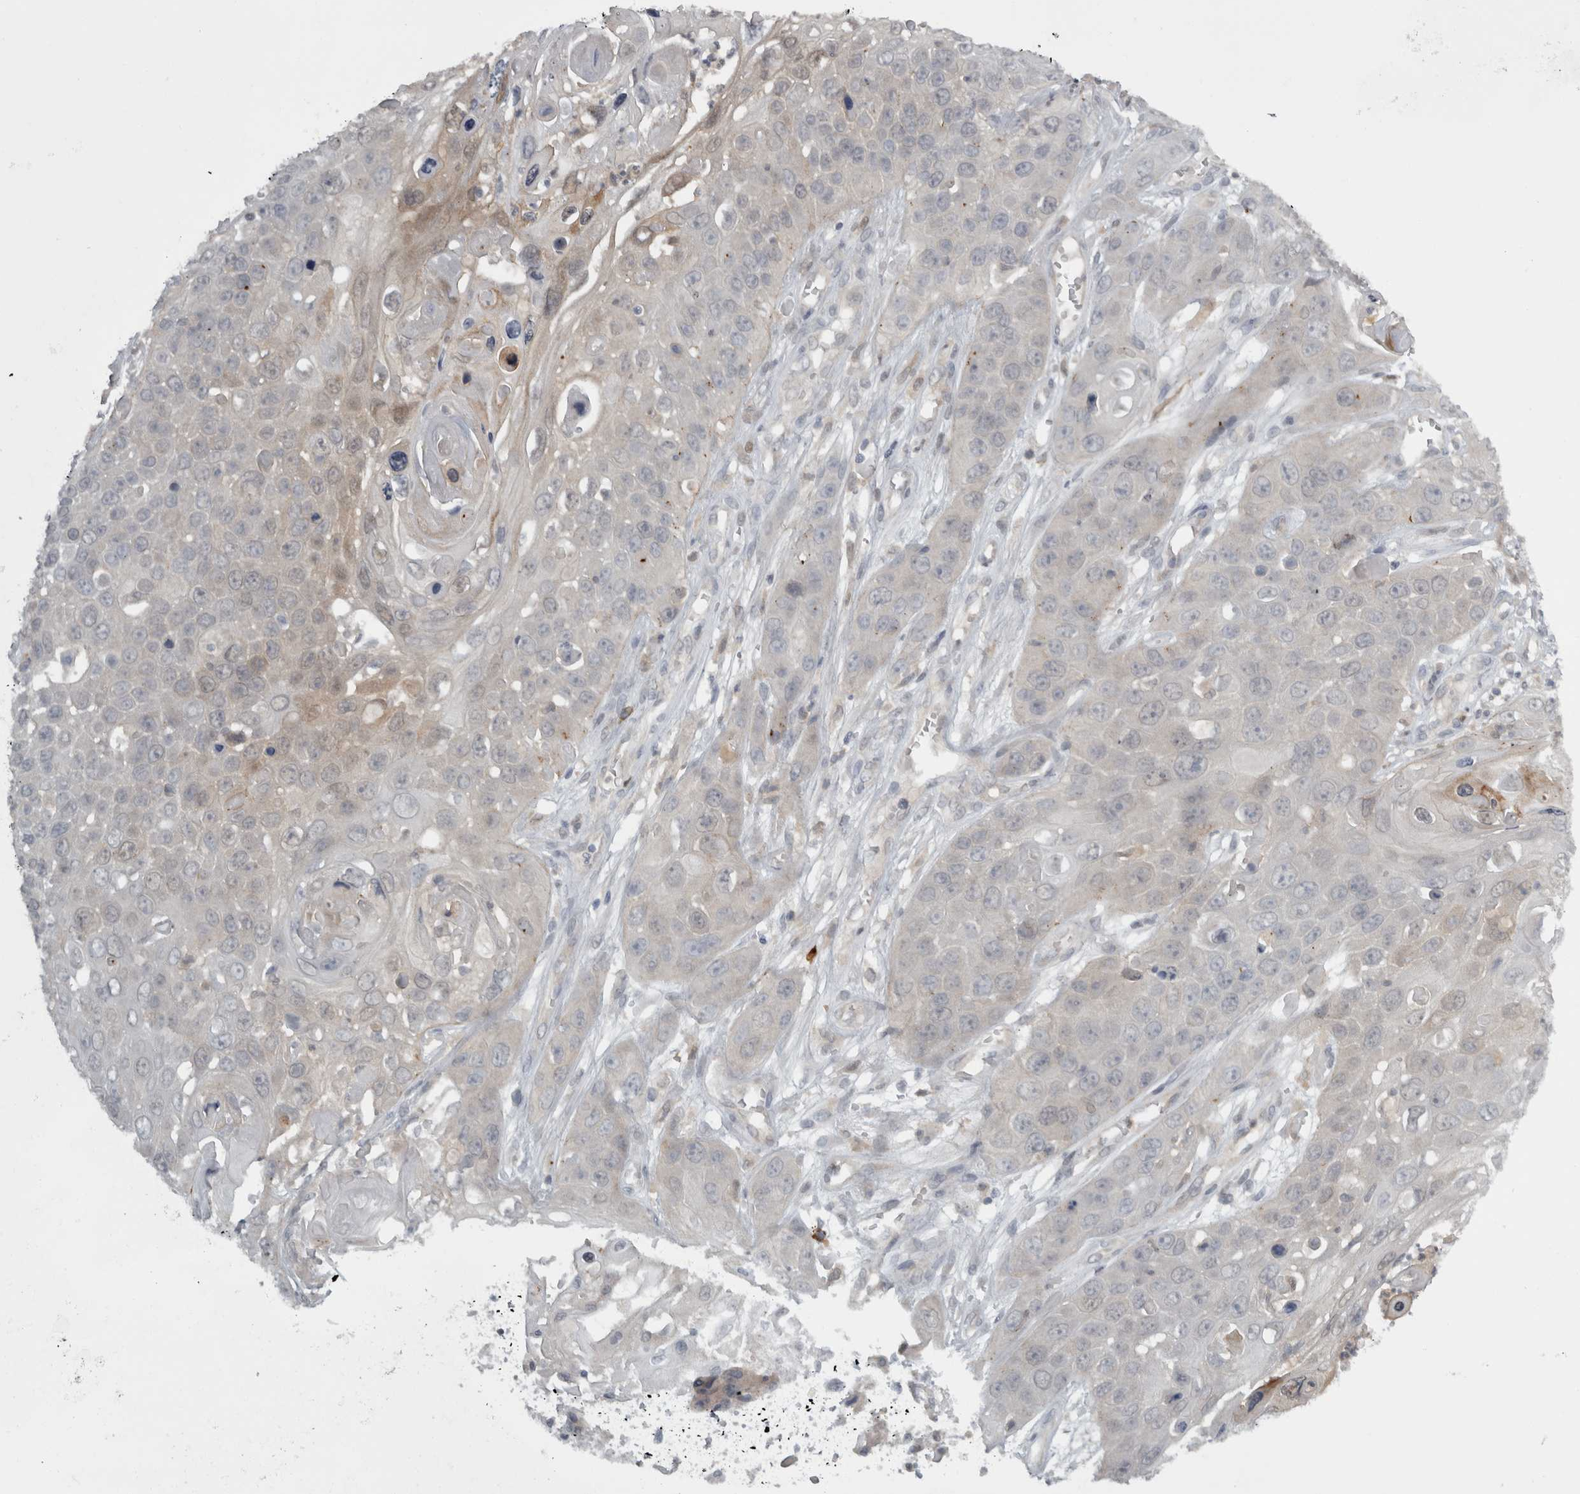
{"staining": {"intensity": "negative", "quantity": "none", "location": "none"}, "tissue": "skin cancer", "cell_type": "Tumor cells", "image_type": "cancer", "snomed": [{"axis": "morphology", "description": "Squamous cell carcinoma, NOS"}, {"axis": "topography", "description": "Skin"}], "caption": "Skin cancer was stained to show a protein in brown. There is no significant expression in tumor cells. (DAB (3,3'-diaminobenzidine) immunohistochemistry with hematoxylin counter stain).", "gene": "SLCO5A1", "patient": {"sex": "male", "age": 55}}